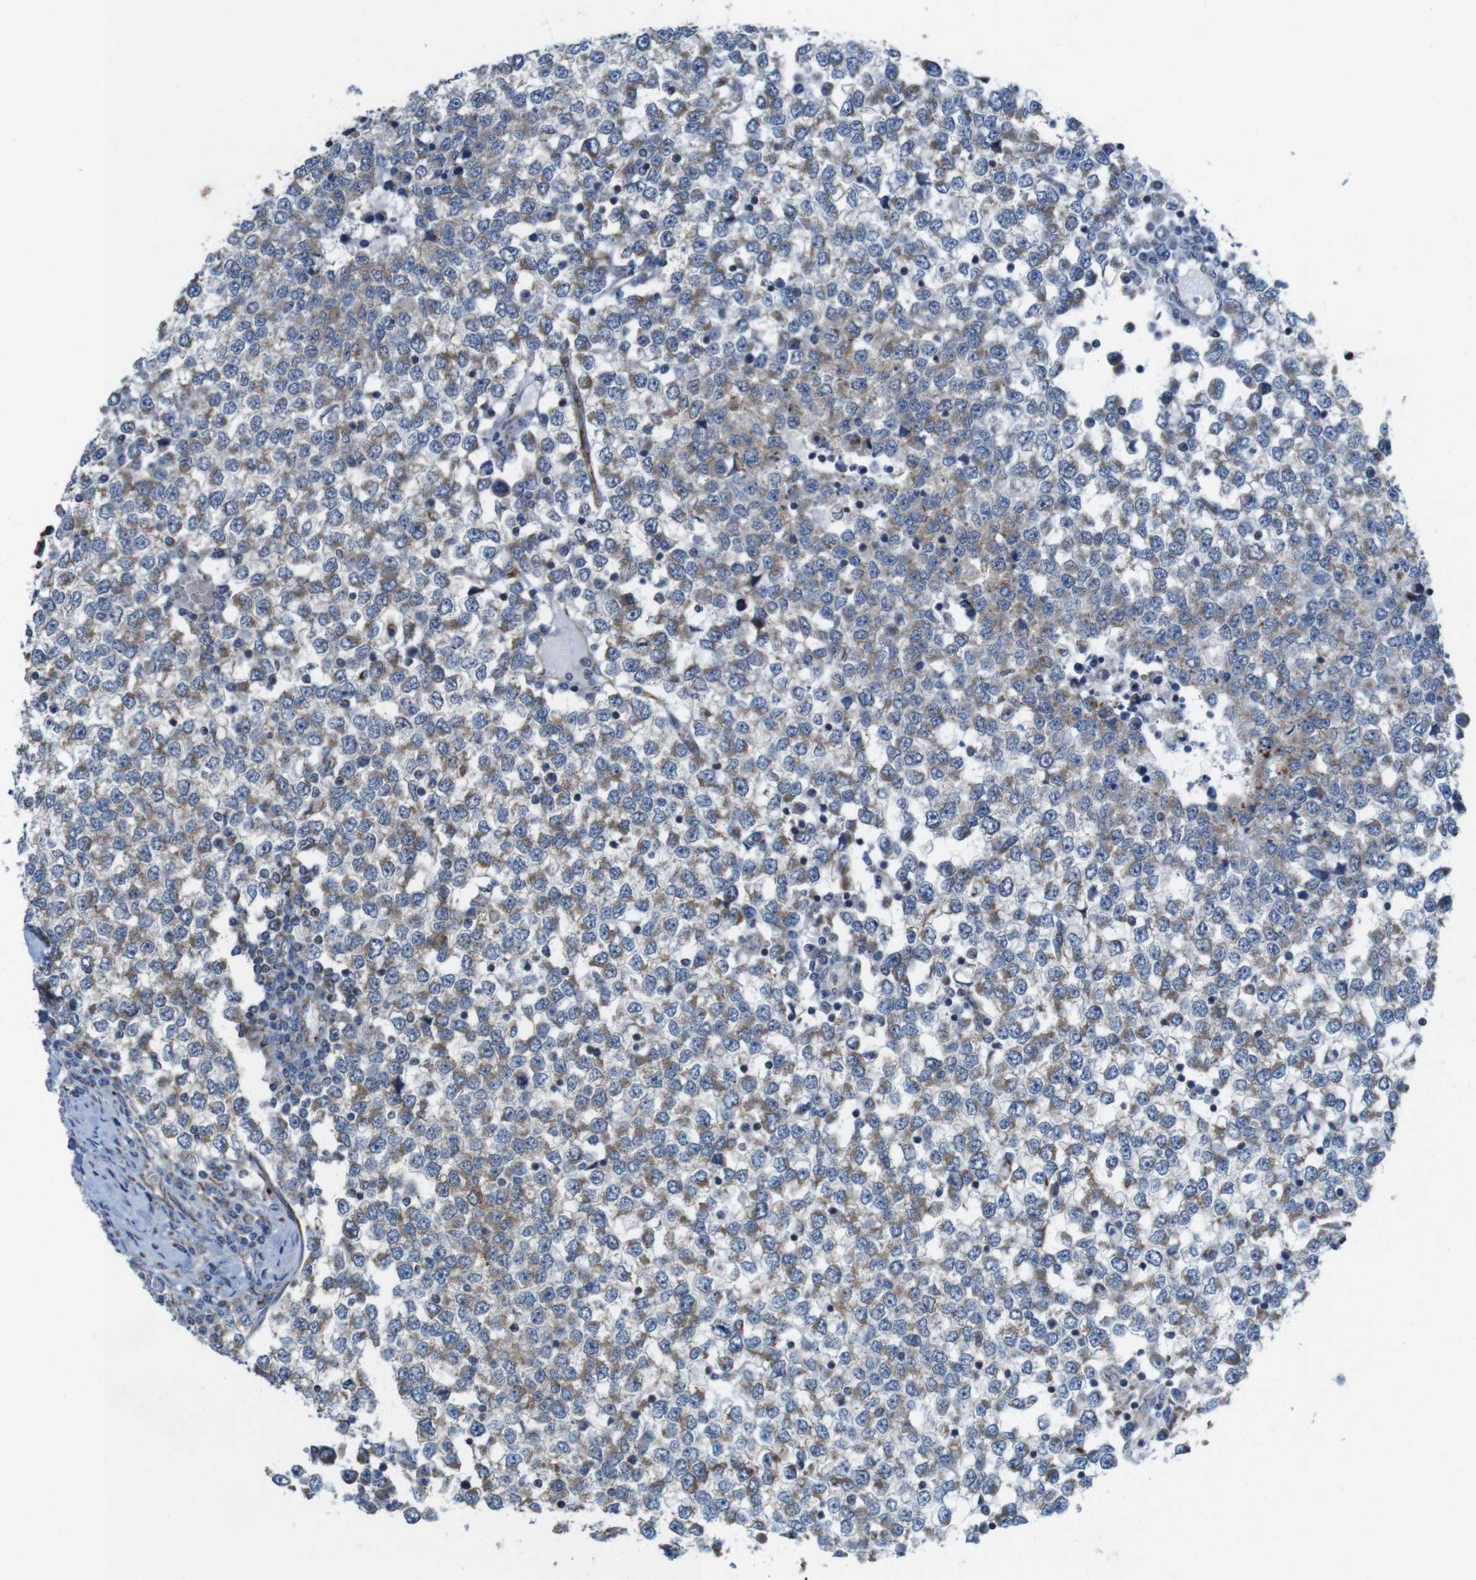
{"staining": {"intensity": "moderate", "quantity": ">75%", "location": "cytoplasmic/membranous"}, "tissue": "testis cancer", "cell_type": "Tumor cells", "image_type": "cancer", "snomed": [{"axis": "morphology", "description": "Seminoma, NOS"}, {"axis": "topography", "description": "Testis"}], "caption": "A brown stain highlights moderate cytoplasmic/membranous expression of a protein in testis seminoma tumor cells. (DAB = brown stain, brightfield microscopy at high magnification).", "gene": "EFCAB14", "patient": {"sex": "male", "age": 65}}